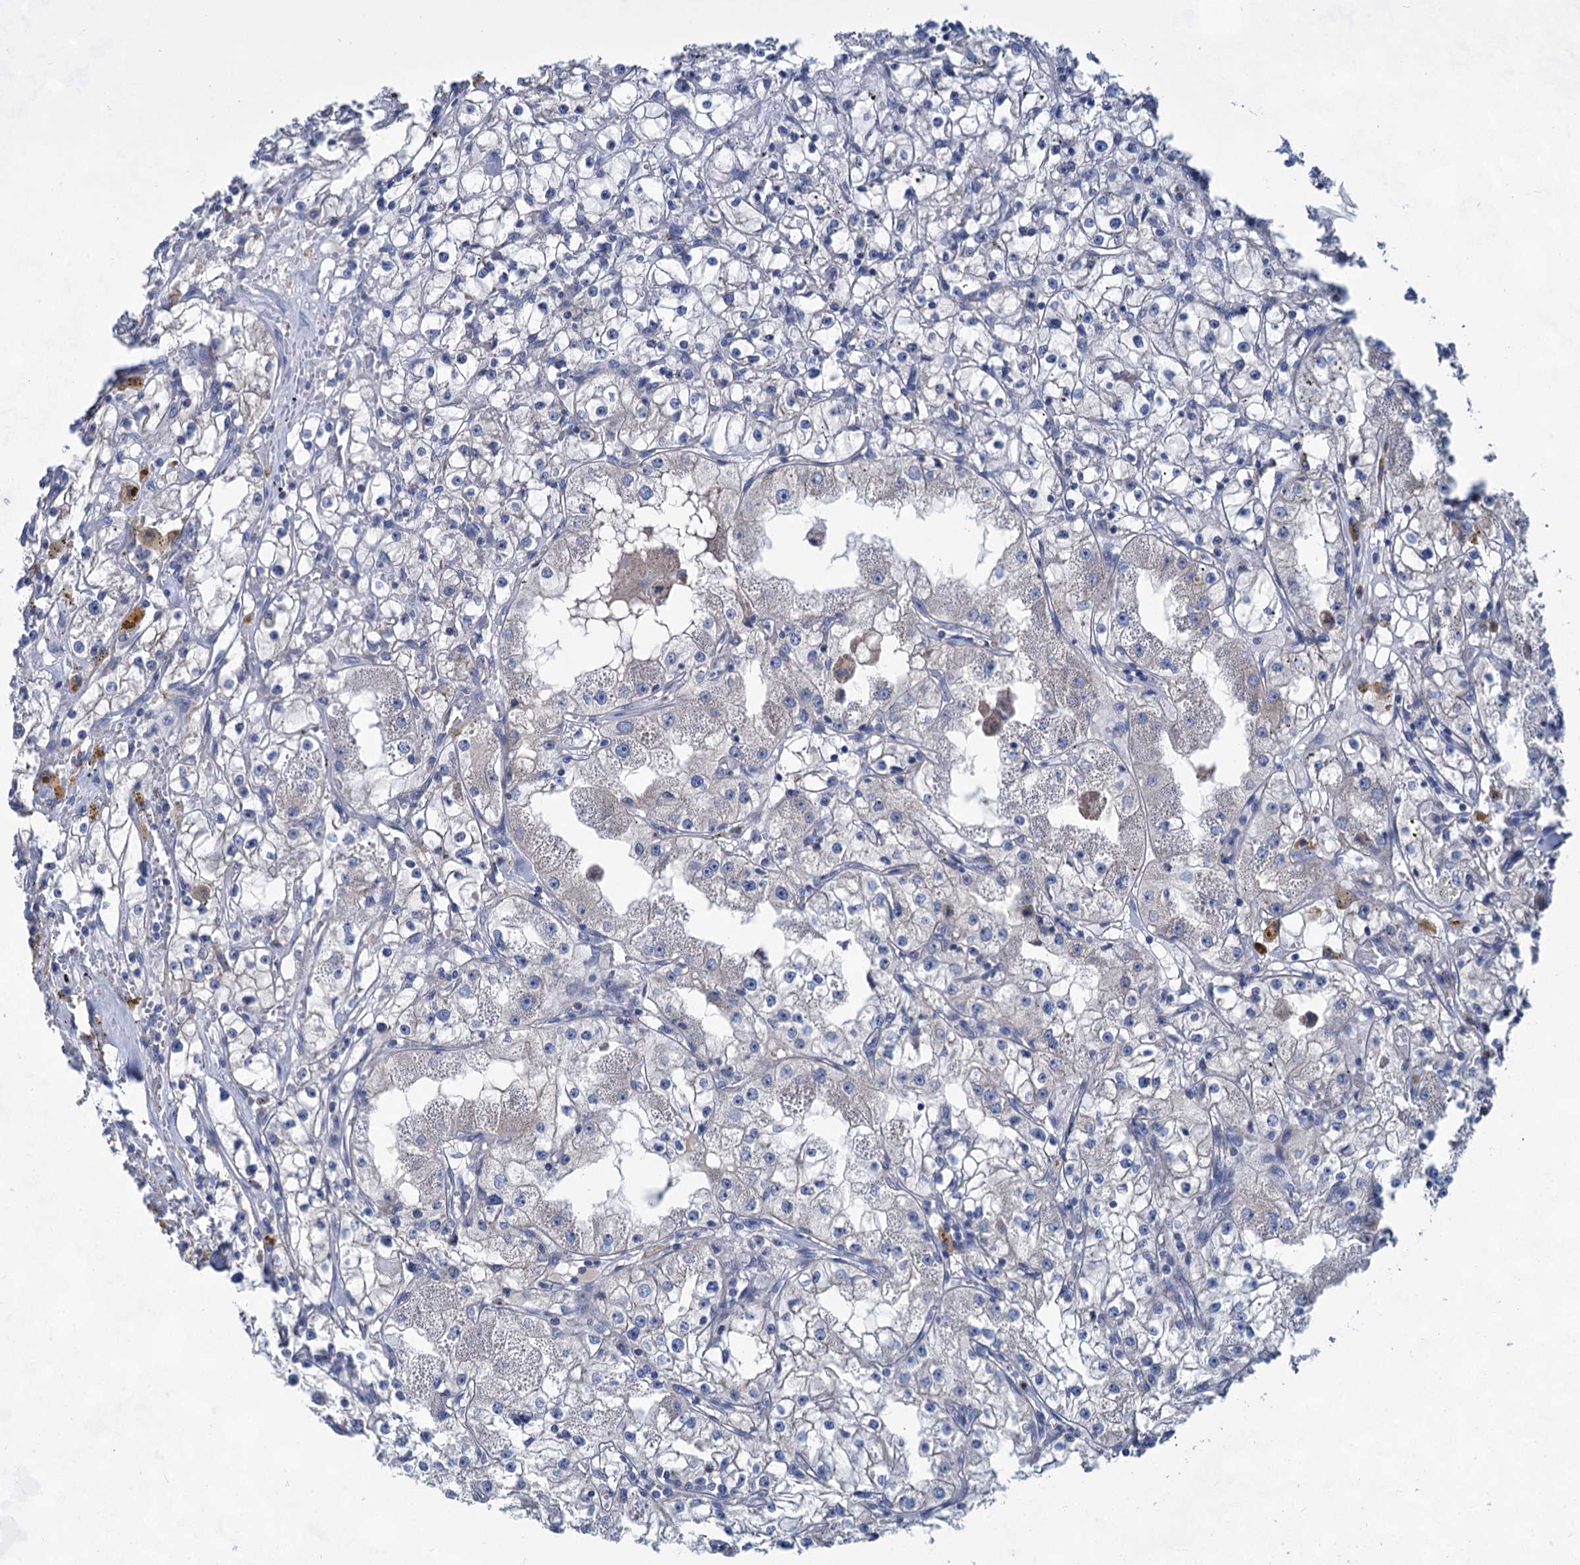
{"staining": {"intensity": "negative", "quantity": "none", "location": "none"}, "tissue": "renal cancer", "cell_type": "Tumor cells", "image_type": "cancer", "snomed": [{"axis": "morphology", "description": "Adenocarcinoma, NOS"}, {"axis": "topography", "description": "Kidney"}], "caption": "High magnification brightfield microscopy of renal cancer stained with DAB (brown) and counterstained with hematoxylin (blue): tumor cells show no significant staining.", "gene": "TTC17", "patient": {"sex": "male", "age": 56}}